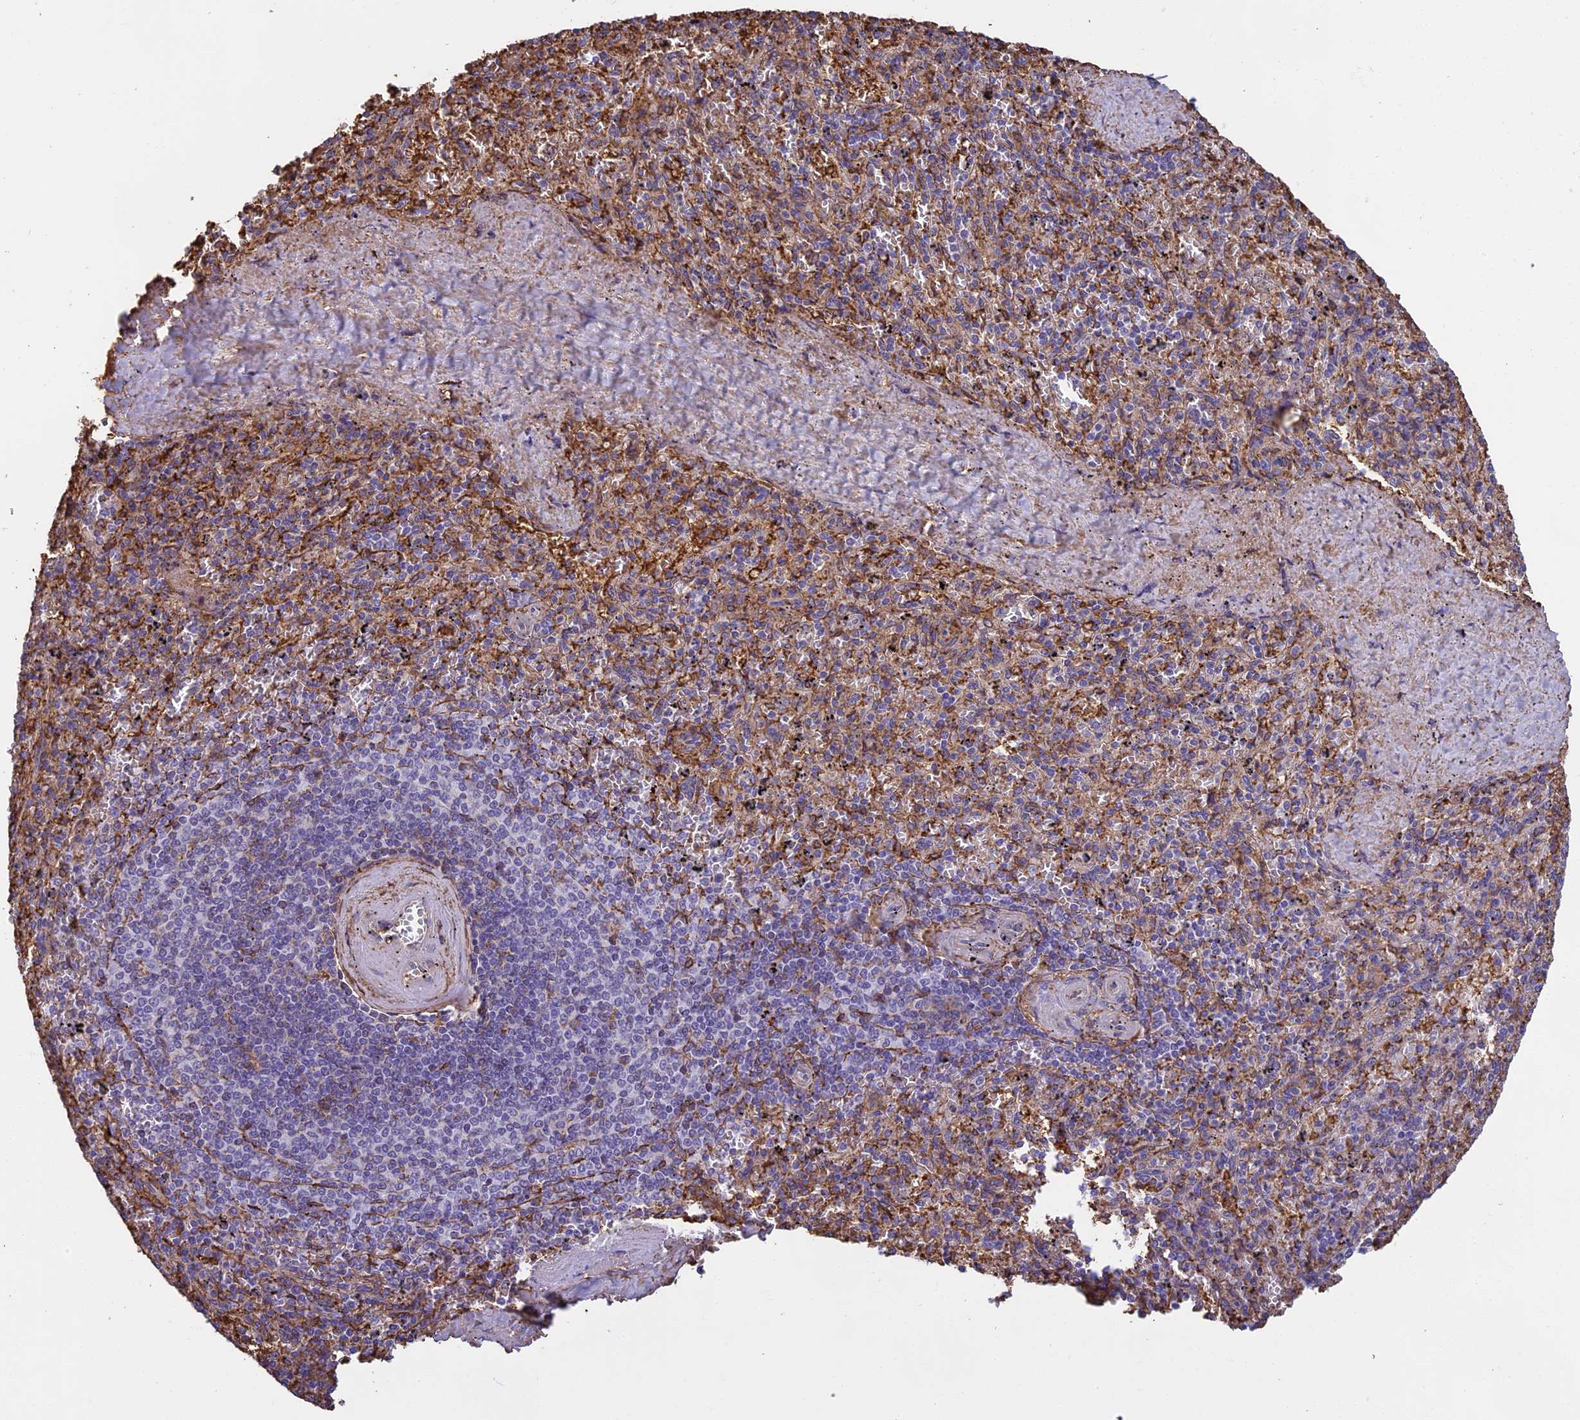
{"staining": {"intensity": "moderate", "quantity": "25%-75%", "location": "cytoplasmic/membranous"}, "tissue": "spleen", "cell_type": "Cells in red pulp", "image_type": "normal", "snomed": [{"axis": "morphology", "description": "Normal tissue, NOS"}, {"axis": "topography", "description": "Spleen"}], "caption": "Protein analysis of normal spleen demonstrates moderate cytoplasmic/membranous staining in about 25%-75% of cells in red pulp. (IHC, brightfield microscopy, high magnification).", "gene": "TMEM255B", "patient": {"sex": "male", "age": 82}}